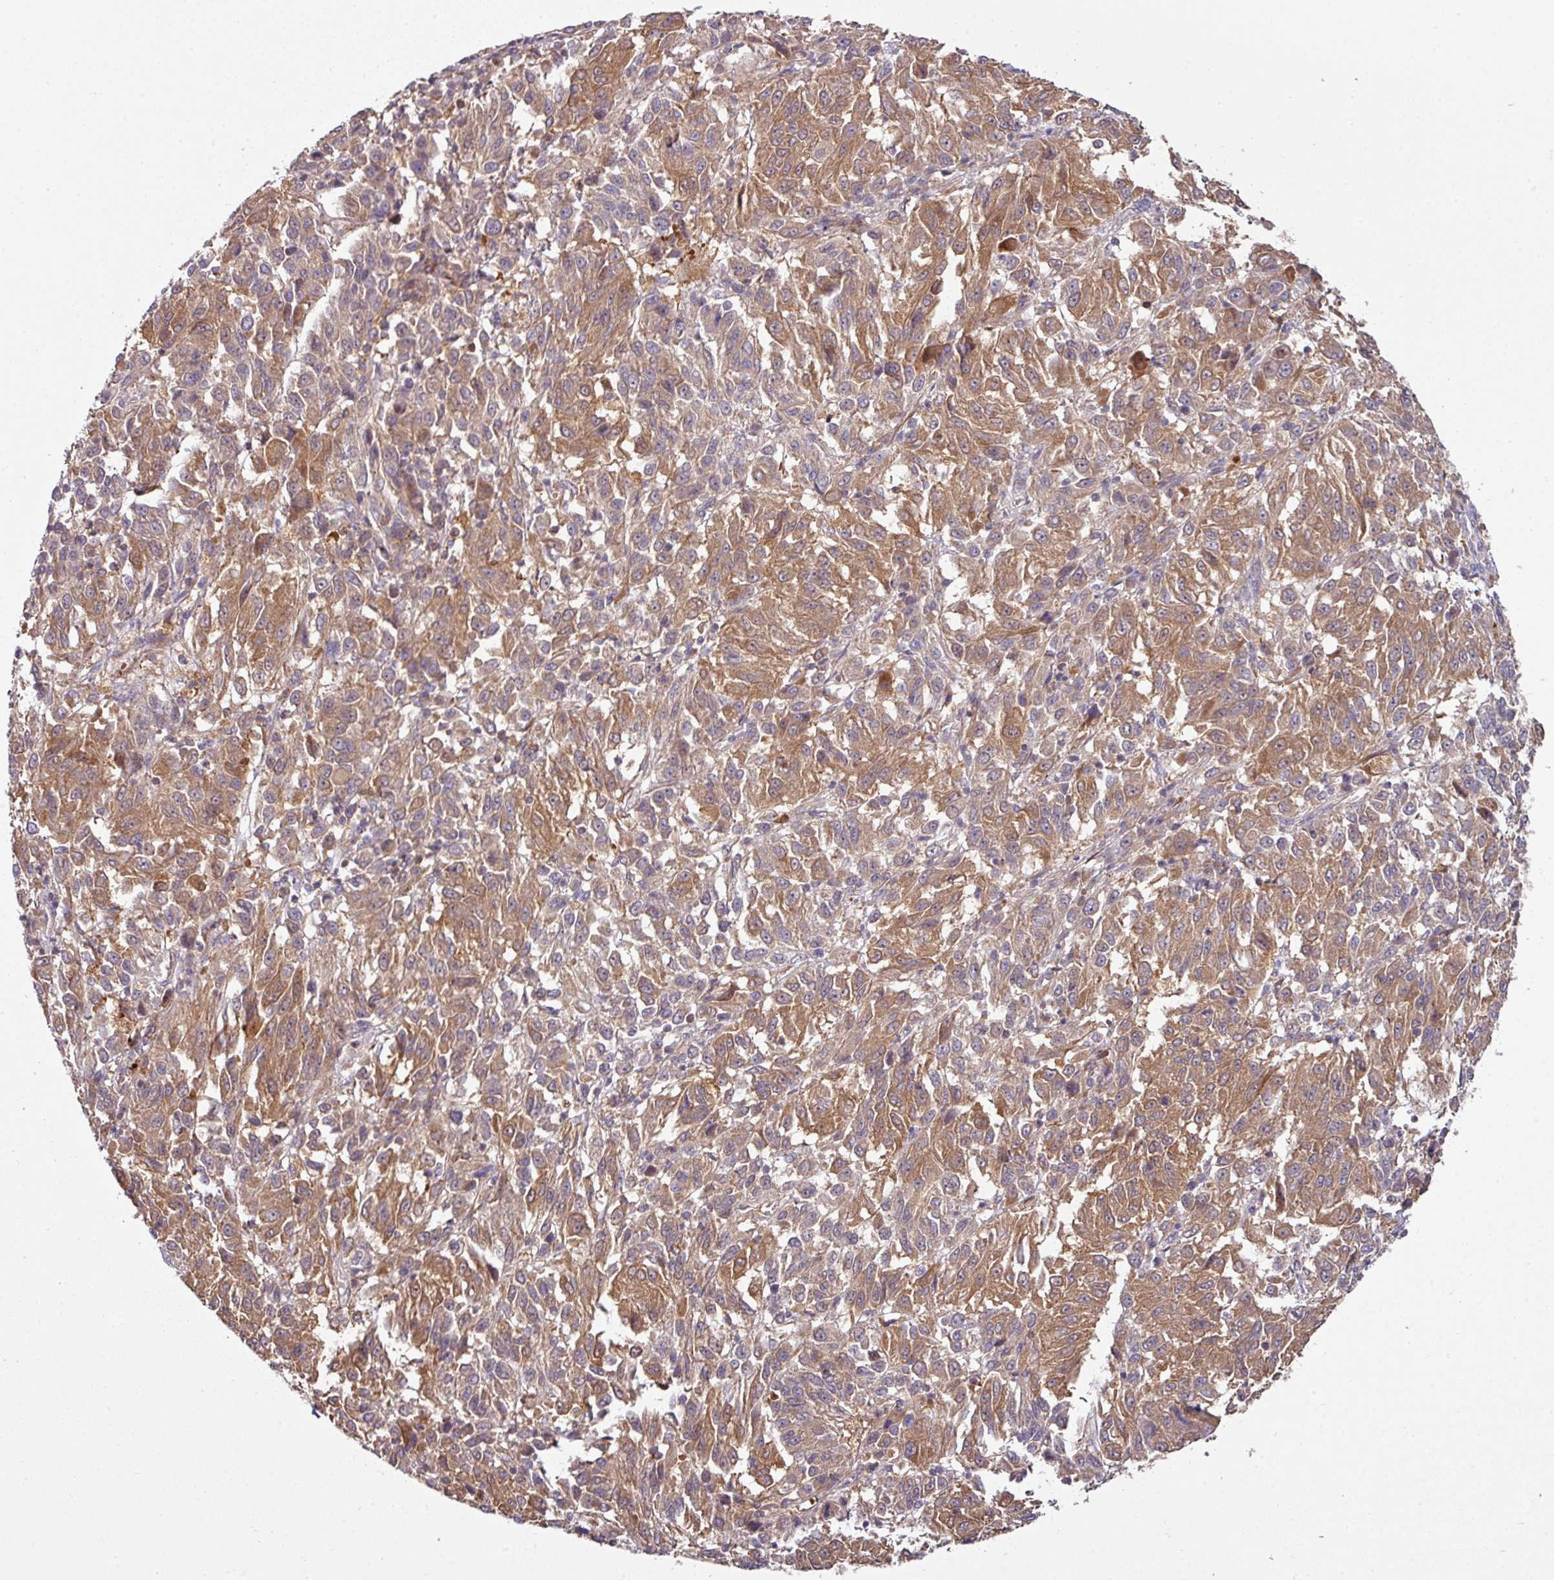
{"staining": {"intensity": "moderate", "quantity": ">75%", "location": "cytoplasmic/membranous"}, "tissue": "melanoma", "cell_type": "Tumor cells", "image_type": "cancer", "snomed": [{"axis": "morphology", "description": "Malignant melanoma, Metastatic site"}, {"axis": "topography", "description": "Lung"}], "caption": "This is a histology image of immunohistochemistry staining of malignant melanoma (metastatic site), which shows moderate staining in the cytoplasmic/membranous of tumor cells.", "gene": "SLAMF6", "patient": {"sex": "male", "age": 64}}